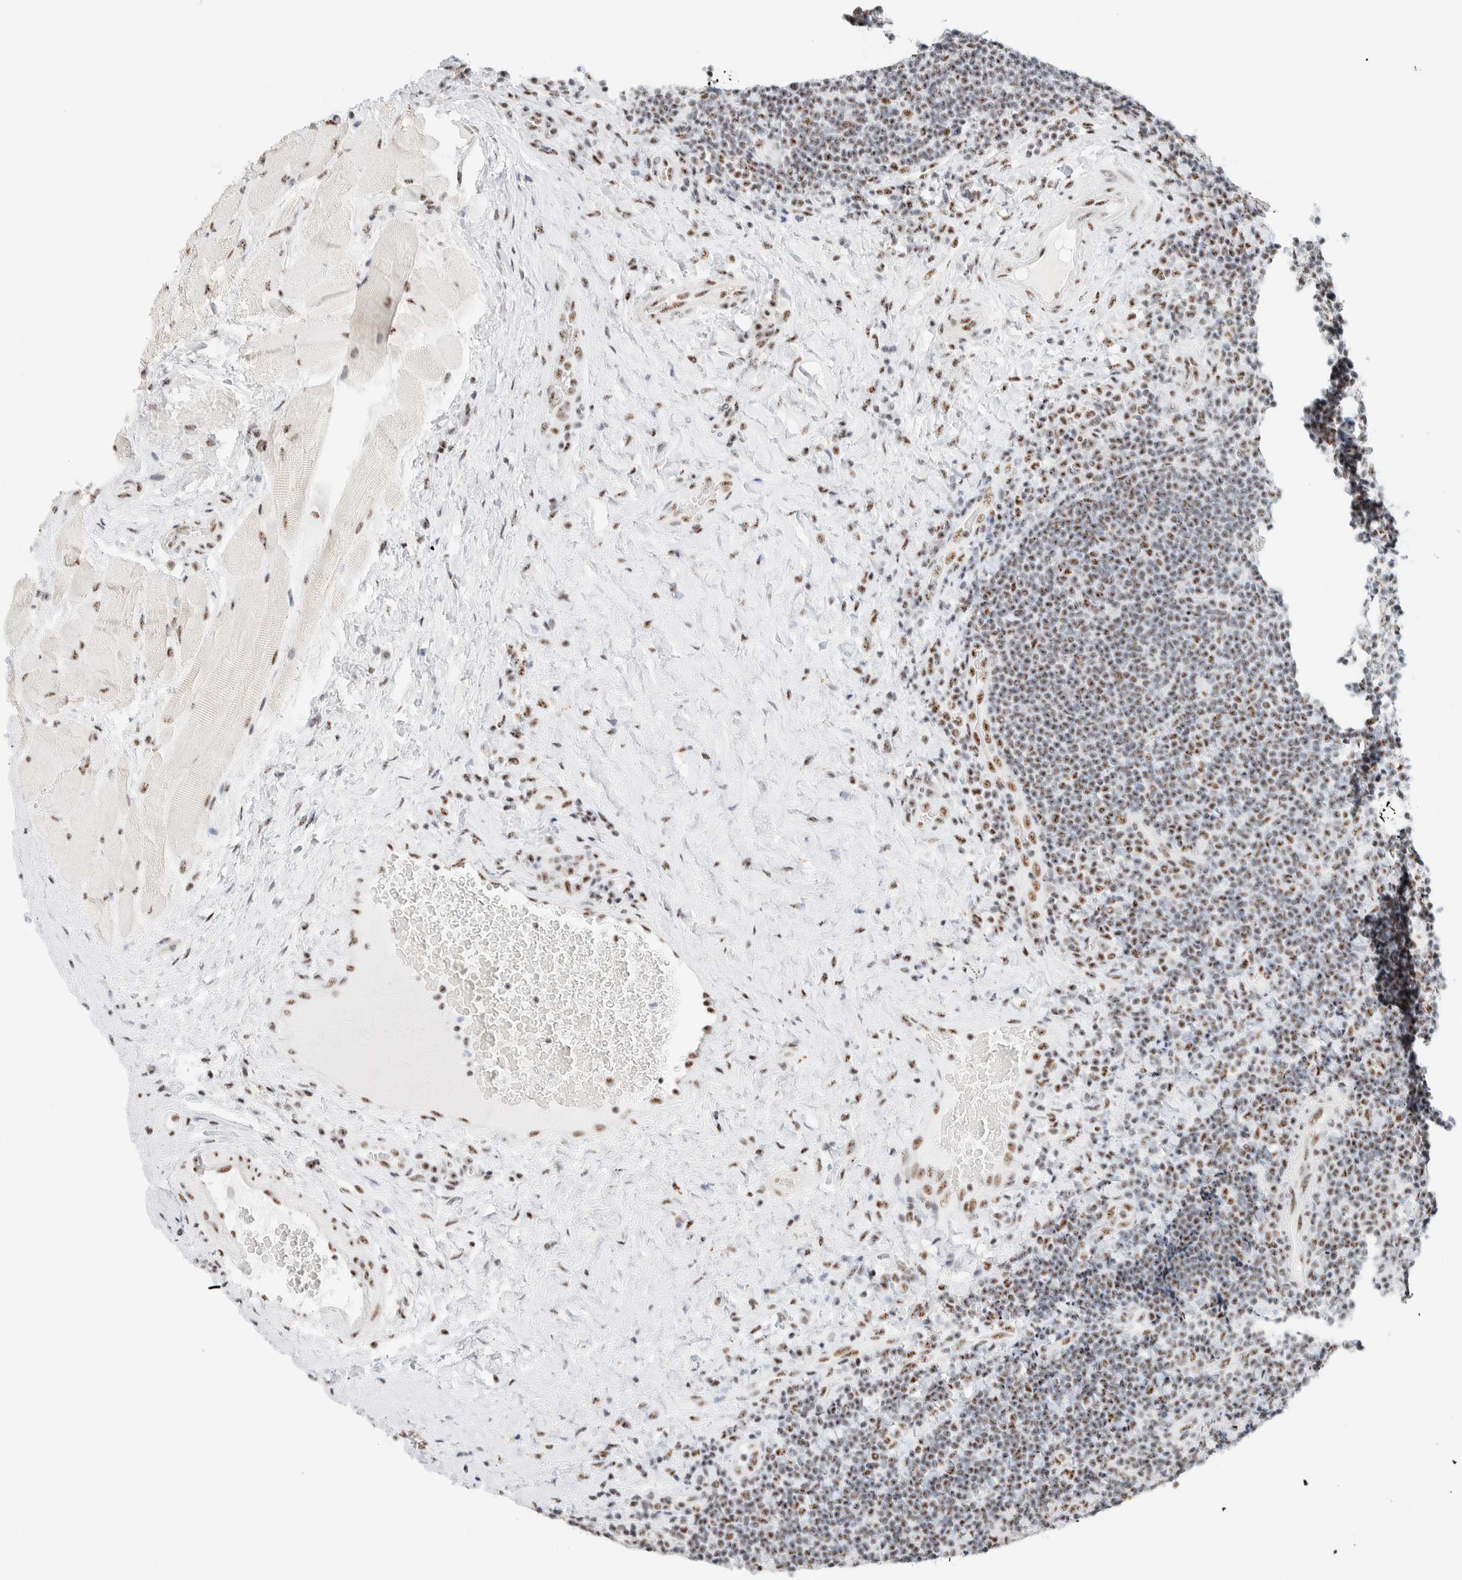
{"staining": {"intensity": "moderate", "quantity": ">75%", "location": "nuclear"}, "tissue": "lymphoma", "cell_type": "Tumor cells", "image_type": "cancer", "snomed": [{"axis": "morphology", "description": "Malignant lymphoma, non-Hodgkin's type, High grade"}, {"axis": "topography", "description": "Tonsil"}], "caption": "Immunohistochemistry (IHC) histopathology image of neoplastic tissue: human malignant lymphoma, non-Hodgkin's type (high-grade) stained using IHC shows medium levels of moderate protein expression localized specifically in the nuclear of tumor cells, appearing as a nuclear brown color.", "gene": "SON", "patient": {"sex": "female", "age": 36}}